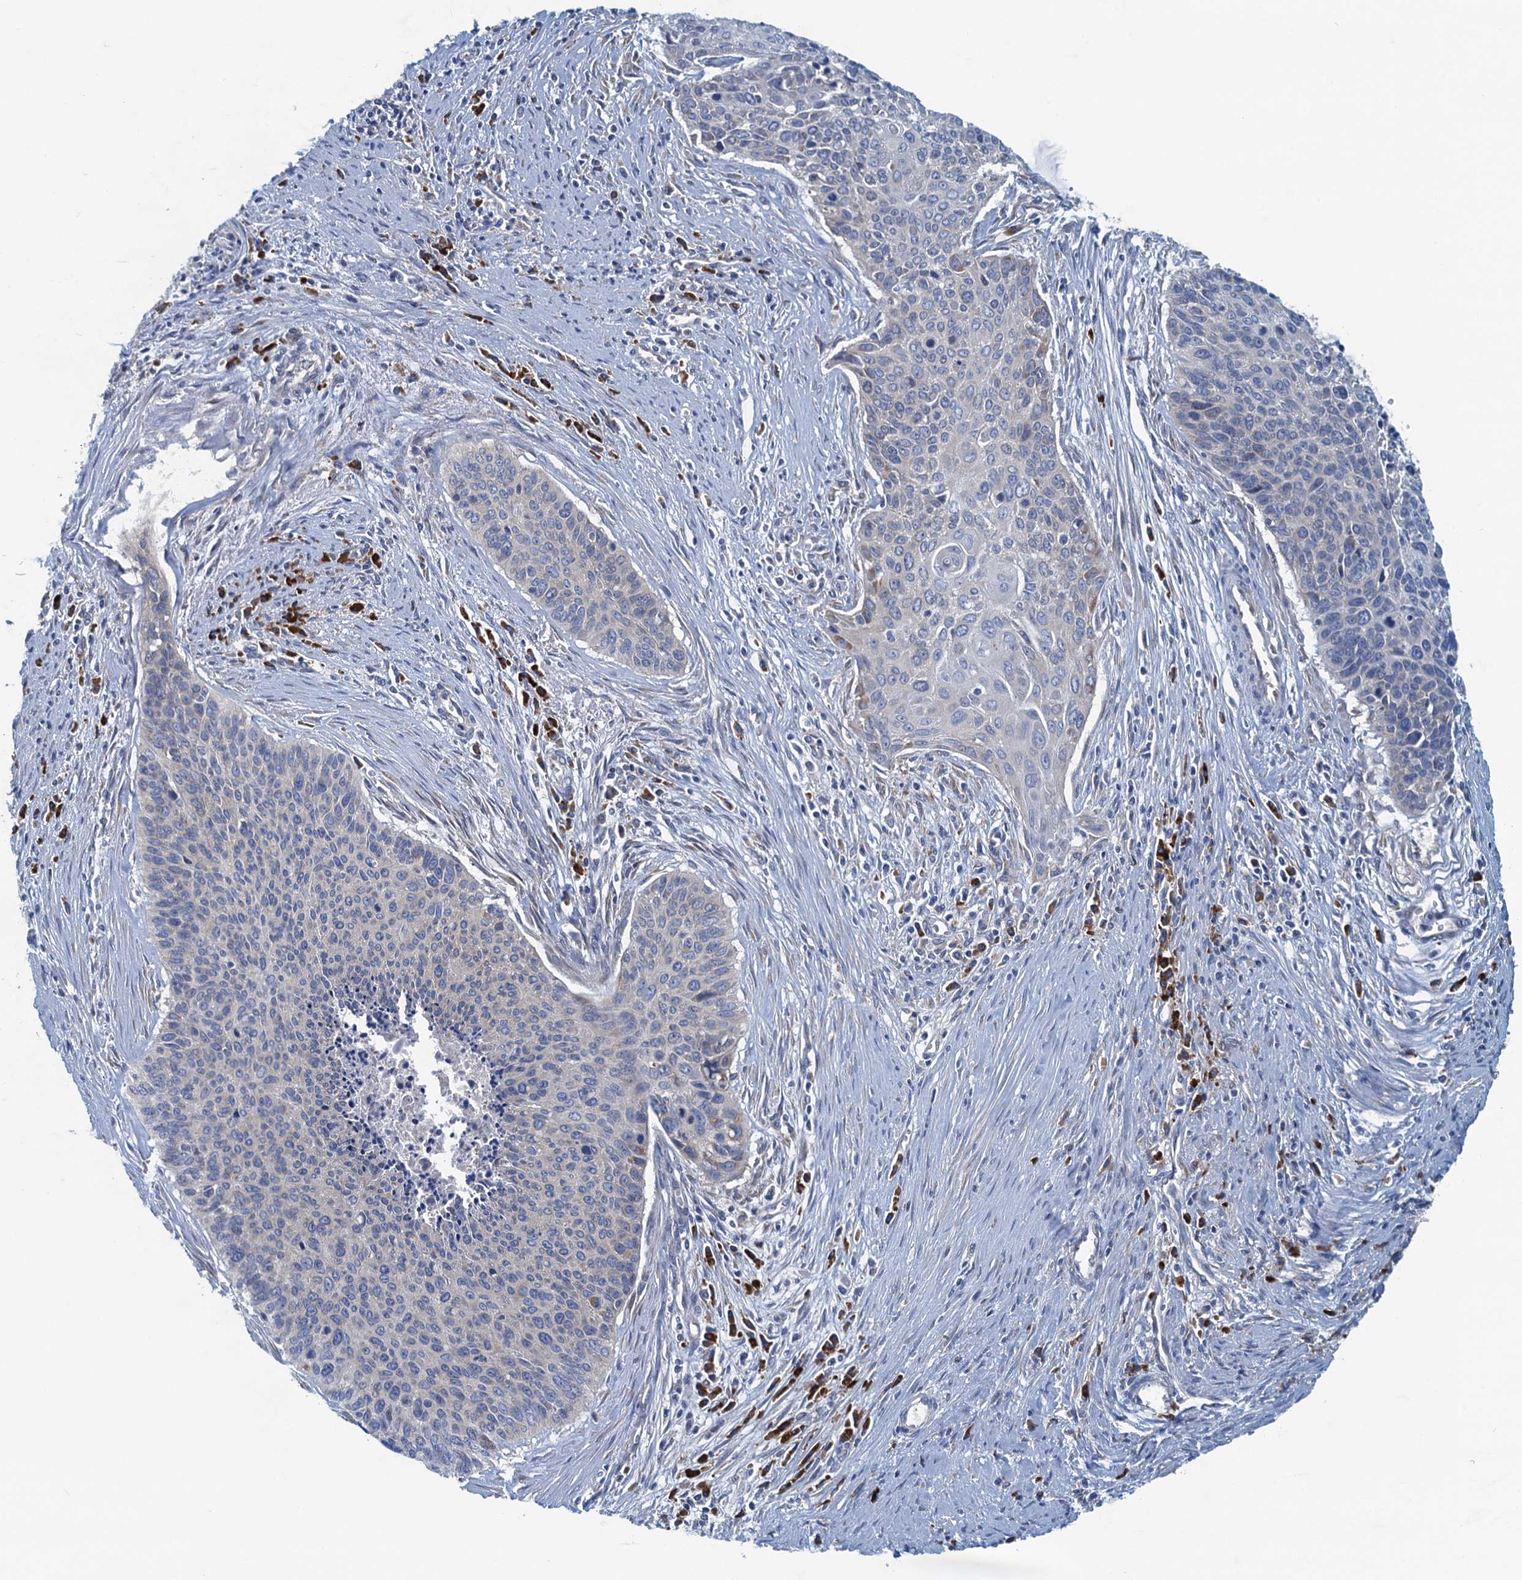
{"staining": {"intensity": "negative", "quantity": "none", "location": "none"}, "tissue": "cervical cancer", "cell_type": "Tumor cells", "image_type": "cancer", "snomed": [{"axis": "morphology", "description": "Squamous cell carcinoma, NOS"}, {"axis": "topography", "description": "Cervix"}], "caption": "A photomicrograph of human squamous cell carcinoma (cervical) is negative for staining in tumor cells. The staining is performed using DAB brown chromogen with nuclei counter-stained in using hematoxylin.", "gene": "MYDGF", "patient": {"sex": "female", "age": 55}}